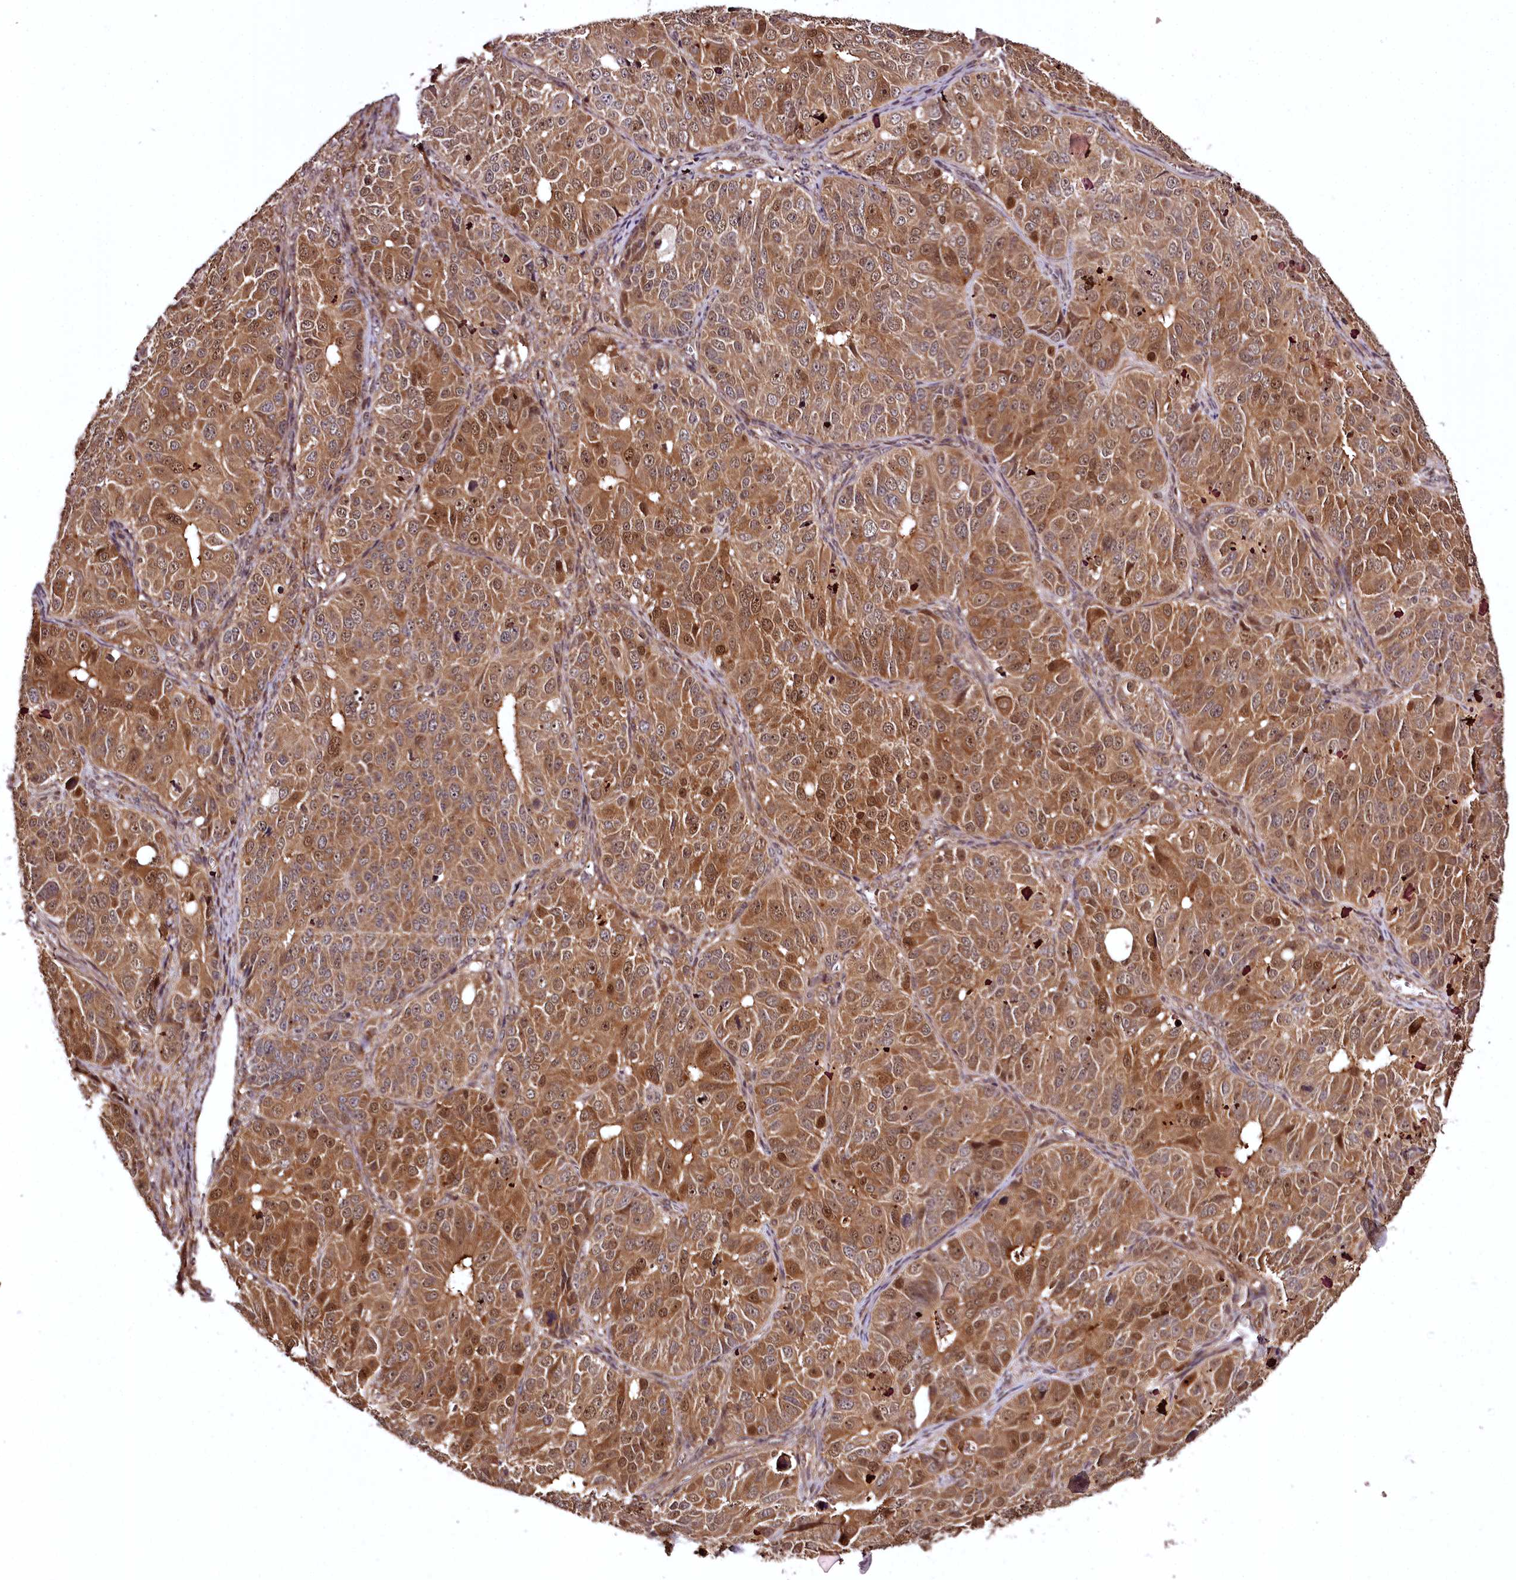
{"staining": {"intensity": "moderate", "quantity": ">75%", "location": "cytoplasmic/membranous,nuclear"}, "tissue": "ovarian cancer", "cell_type": "Tumor cells", "image_type": "cancer", "snomed": [{"axis": "morphology", "description": "Carcinoma, endometroid"}, {"axis": "topography", "description": "Ovary"}], "caption": "Immunohistochemical staining of human ovarian cancer reveals medium levels of moderate cytoplasmic/membranous and nuclear expression in about >75% of tumor cells.", "gene": "TTC12", "patient": {"sex": "female", "age": 51}}